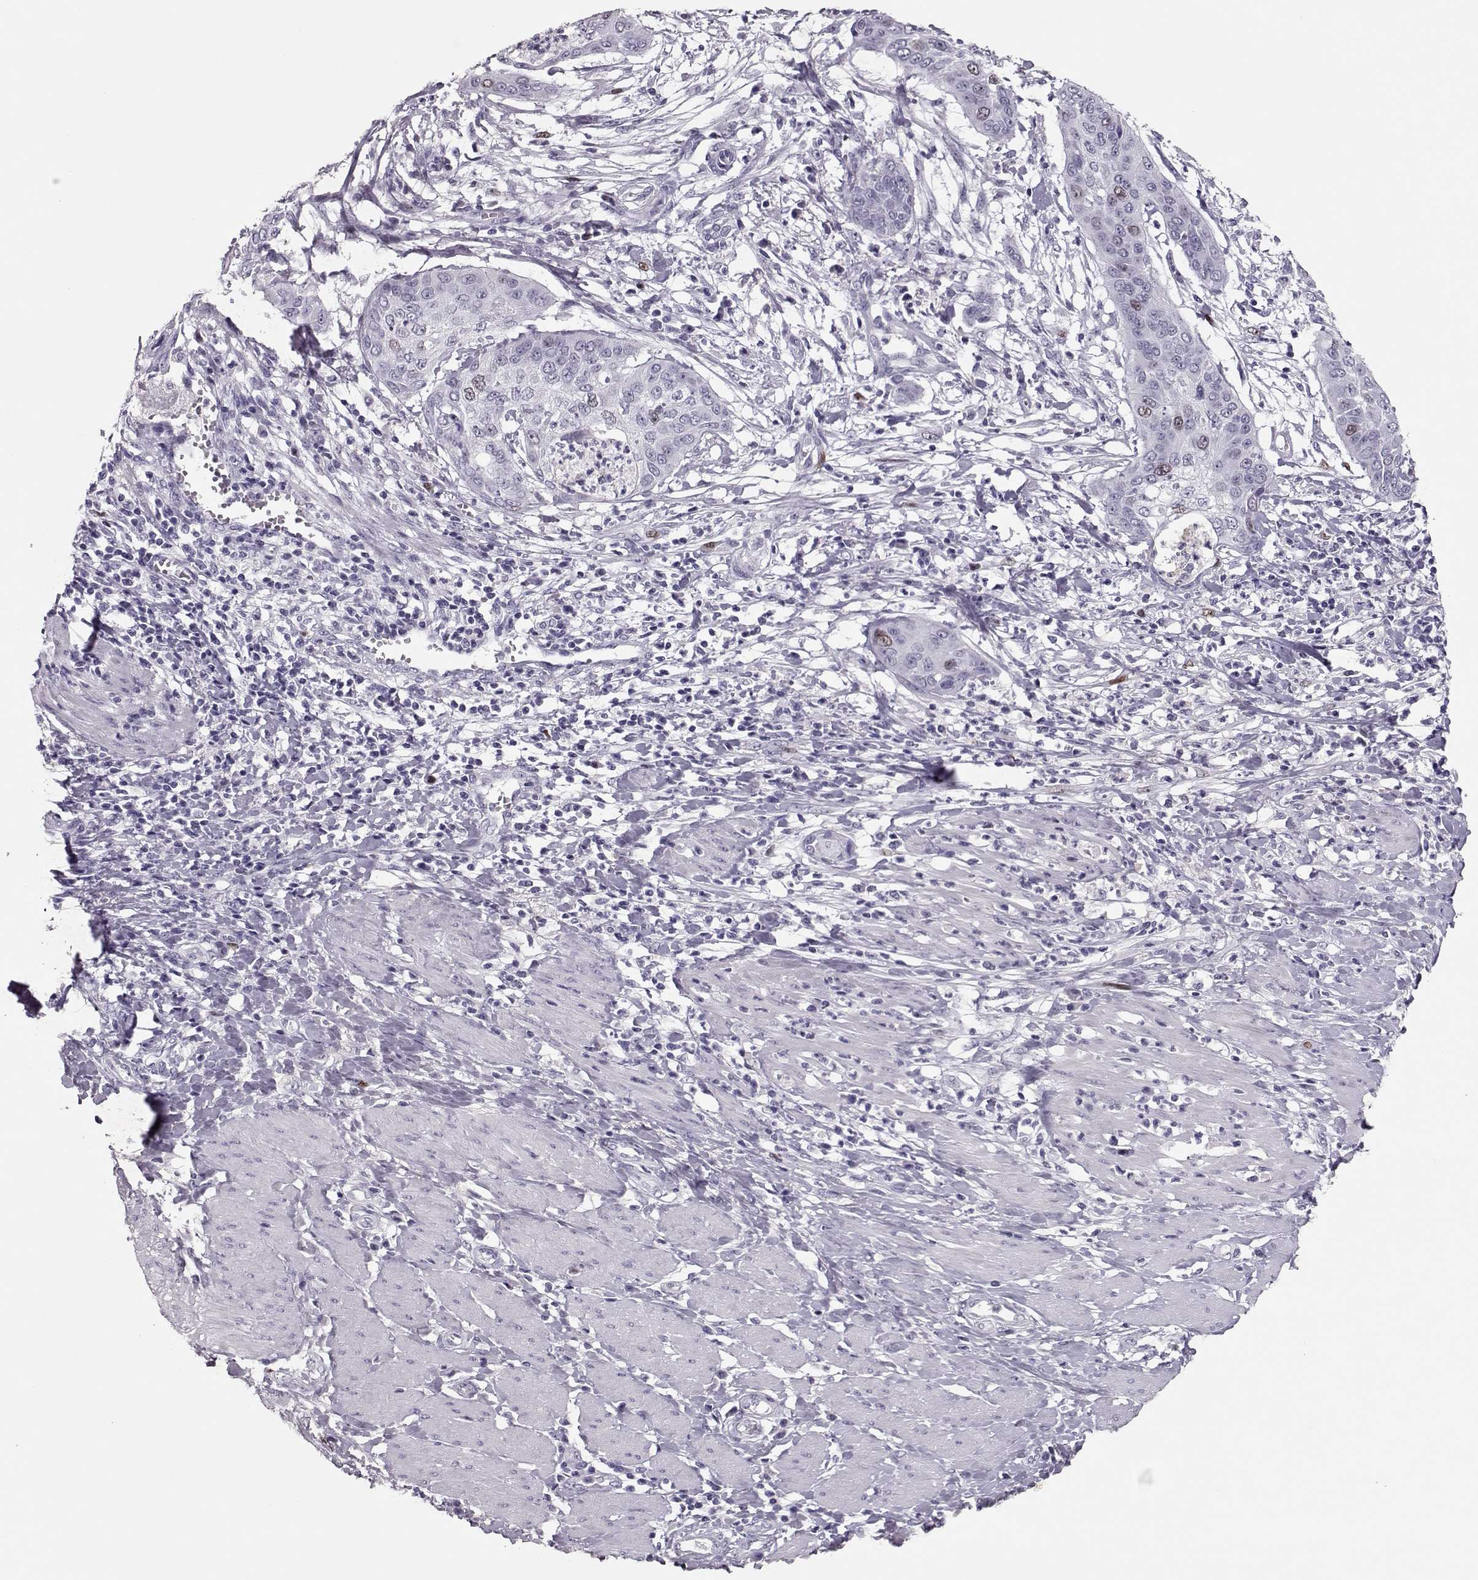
{"staining": {"intensity": "weak", "quantity": "<25%", "location": "nuclear"}, "tissue": "cervical cancer", "cell_type": "Tumor cells", "image_type": "cancer", "snomed": [{"axis": "morphology", "description": "Squamous cell carcinoma, NOS"}, {"axis": "topography", "description": "Cervix"}], "caption": "Human cervical squamous cell carcinoma stained for a protein using immunohistochemistry (IHC) demonstrates no expression in tumor cells.", "gene": "SGO1", "patient": {"sex": "female", "age": 39}}